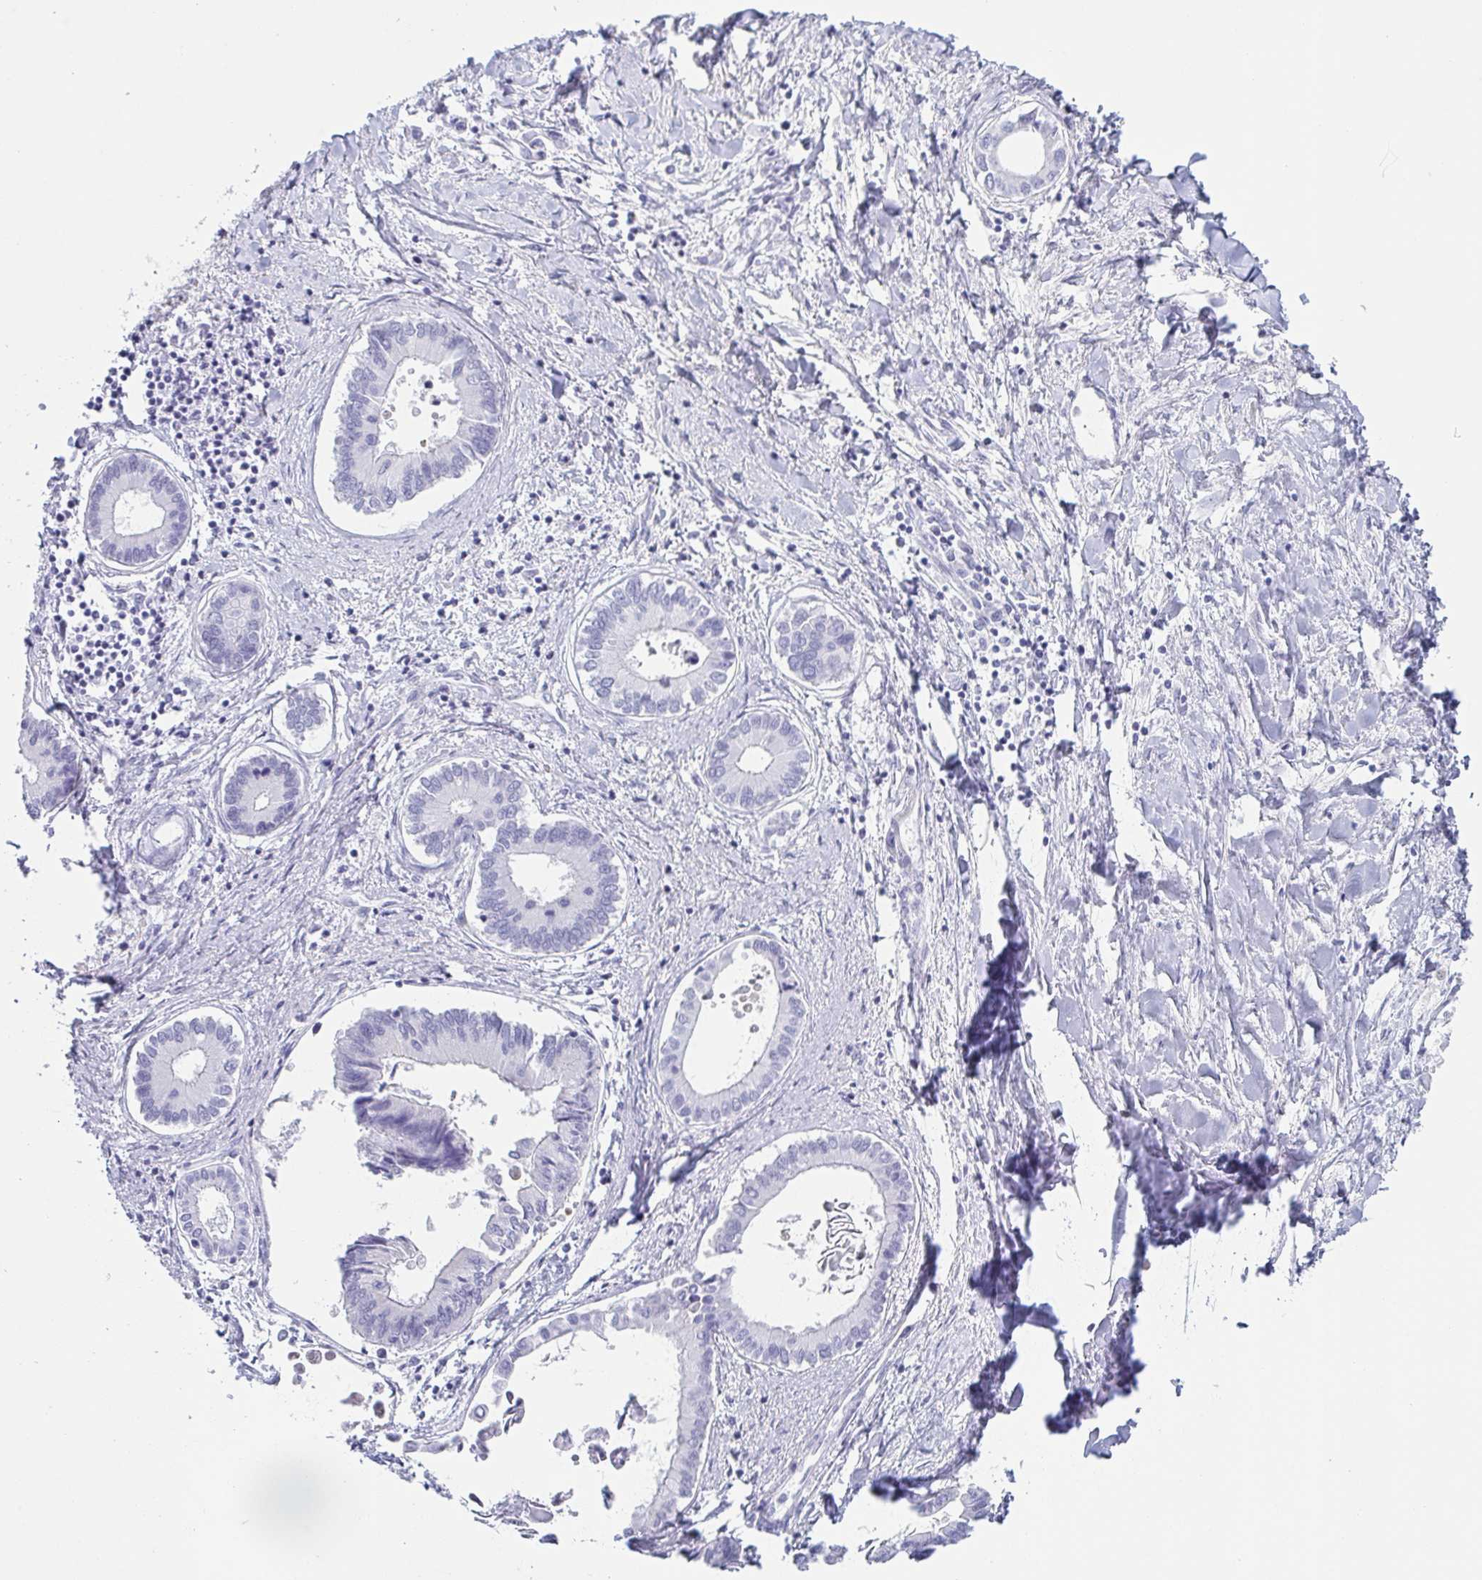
{"staining": {"intensity": "negative", "quantity": "none", "location": "none"}, "tissue": "liver cancer", "cell_type": "Tumor cells", "image_type": "cancer", "snomed": [{"axis": "morphology", "description": "Cholangiocarcinoma"}, {"axis": "topography", "description": "Liver"}], "caption": "DAB immunohistochemical staining of human cholangiocarcinoma (liver) shows no significant expression in tumor cells. The staining was performed using DAB (3,3'-diaminobenzidine) to visualize the protein expression in brown, while the nuclei were stained in blue with hematoxylin (Magnification: 20x).", "gene": "ZG16B", "patient": {"sex": "male", "age": 66}}